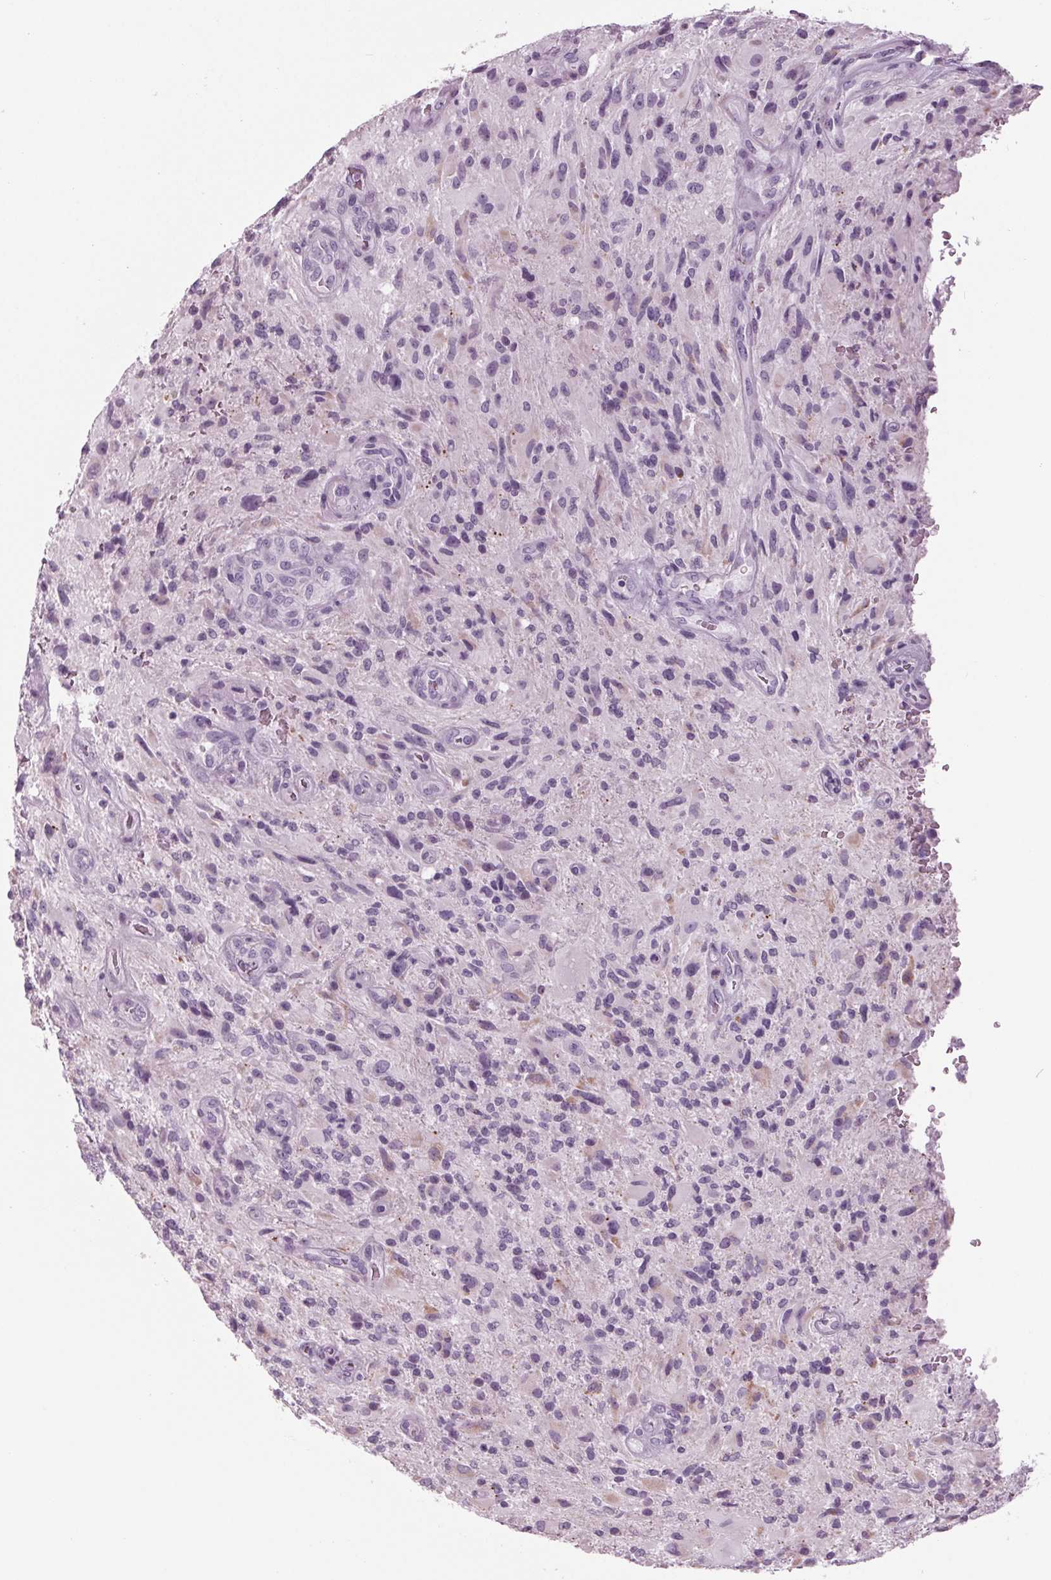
{"staining": {"intensity": "negative", "quantity": "none", "location": "none"}, "tissue": "glioma", "cell_type": "Tumor cells", "image_type": "cancer", "snomed": [{"axis": "morphology", "description": "Glioma, malignant, High grade"}, {"axis": "topography", "description": "Brain"}], "caption": "Immunohistochemistry micrograph of human glioma stained for a protein (brown), which reveals no positivity in tumor cells.", "gene": "CYP3A43", "patient": {"sex": "male", "age": 53}}